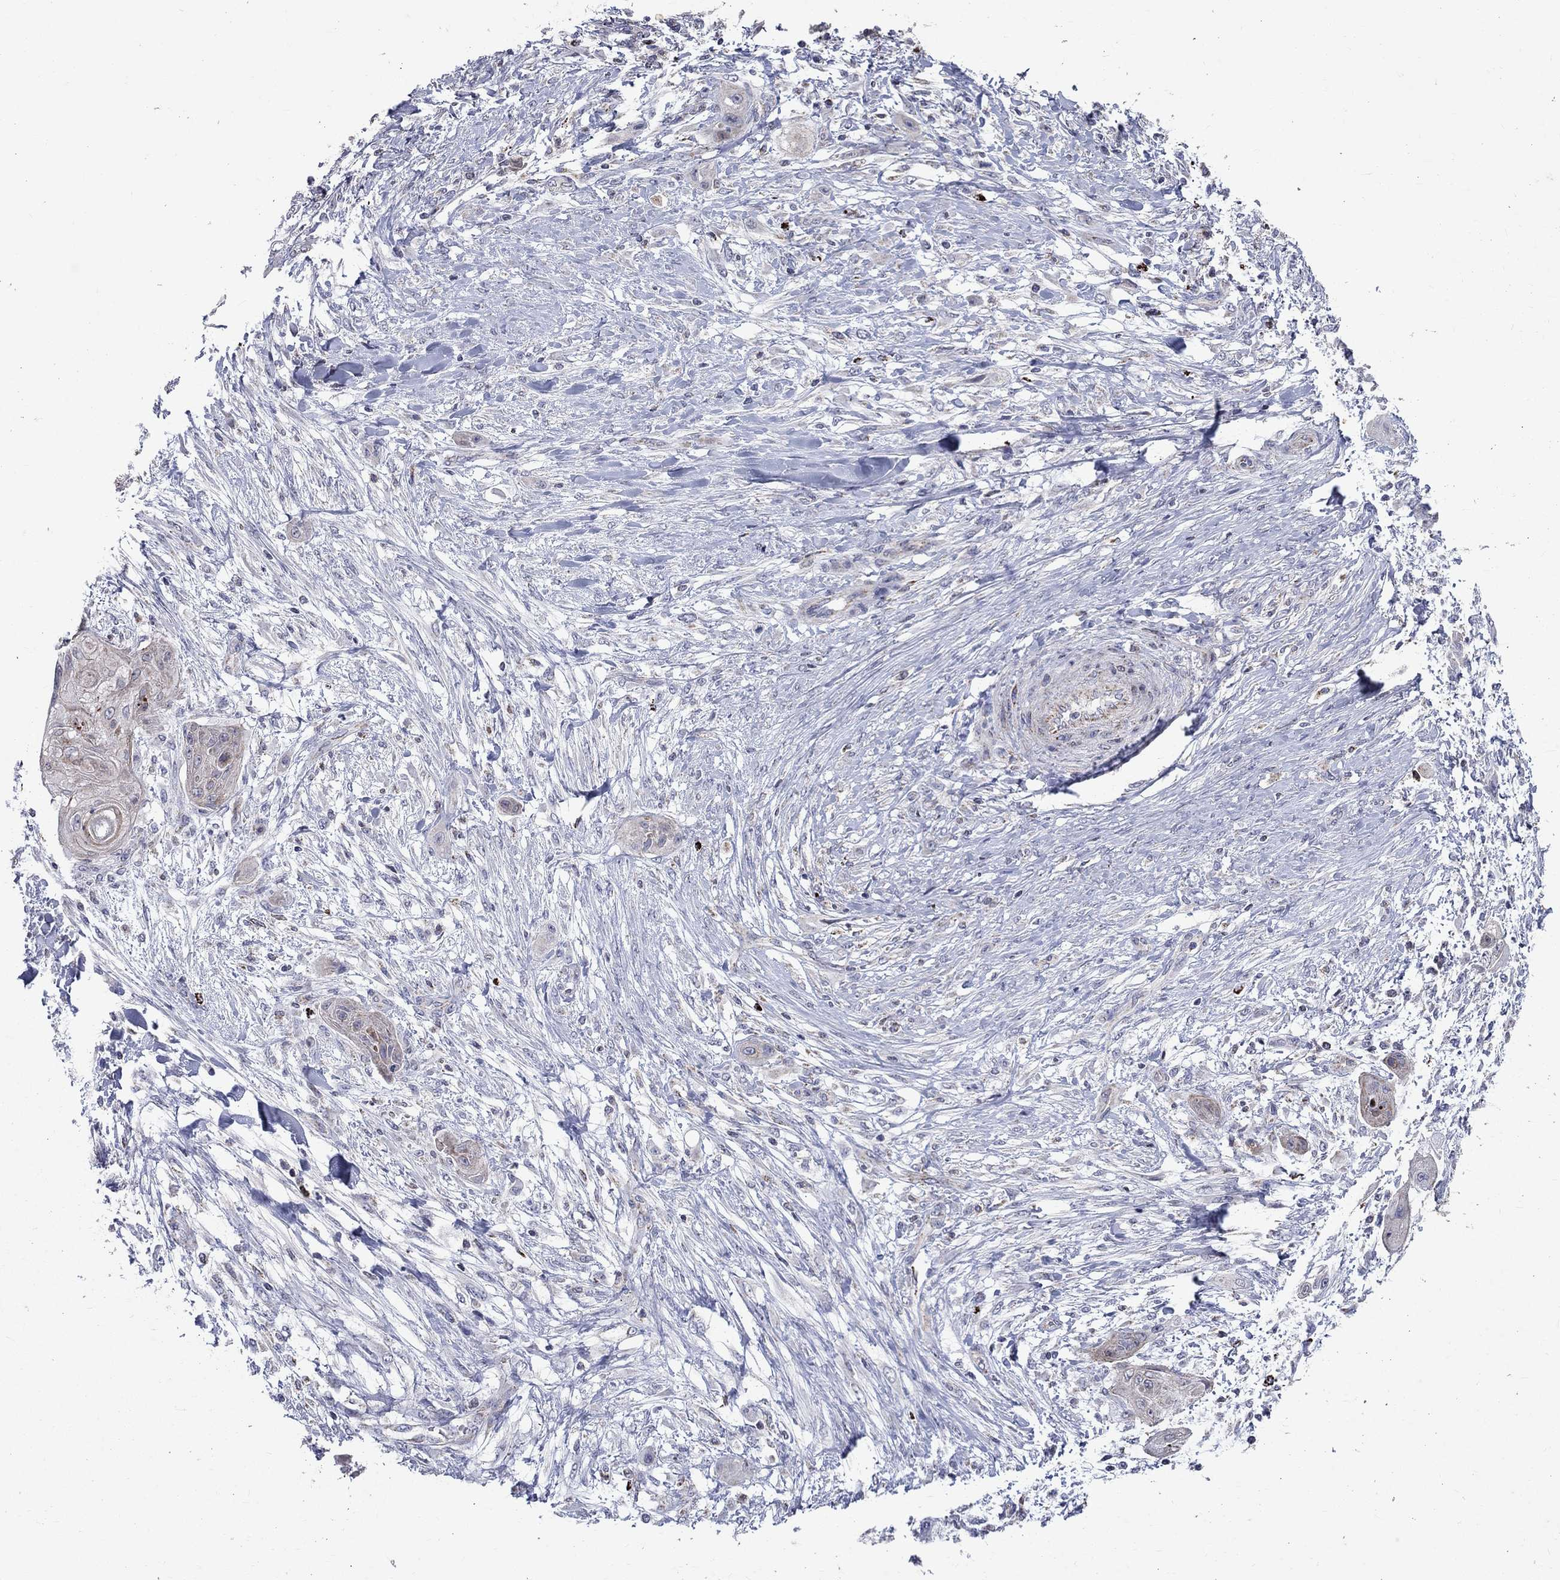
{"staining": {"intensity": "negative", "quantity": "none", "location": "none"}, "tissue": "skin cancer", "cell_type": "Tumor cells", "image_type": "cancer", "snomed": [{"axis": "morphology", "description": "Squamous cell carcinoma, NOS"}, {"axis": "topography", "description": "Skin"}], "caption": "Immunohistochemistry image of neoplastic tissue: human squamous cell carcinoma (skin) stained with DAB reveals no significant protein staining in tumor cells. (DAB (3,3'-diaminobenzidine) immunohistochemistry (IHC) with hematoxylin counter stain).", "gene": "SLC4A10", "patient": {"sex": "male", "age": 62}}